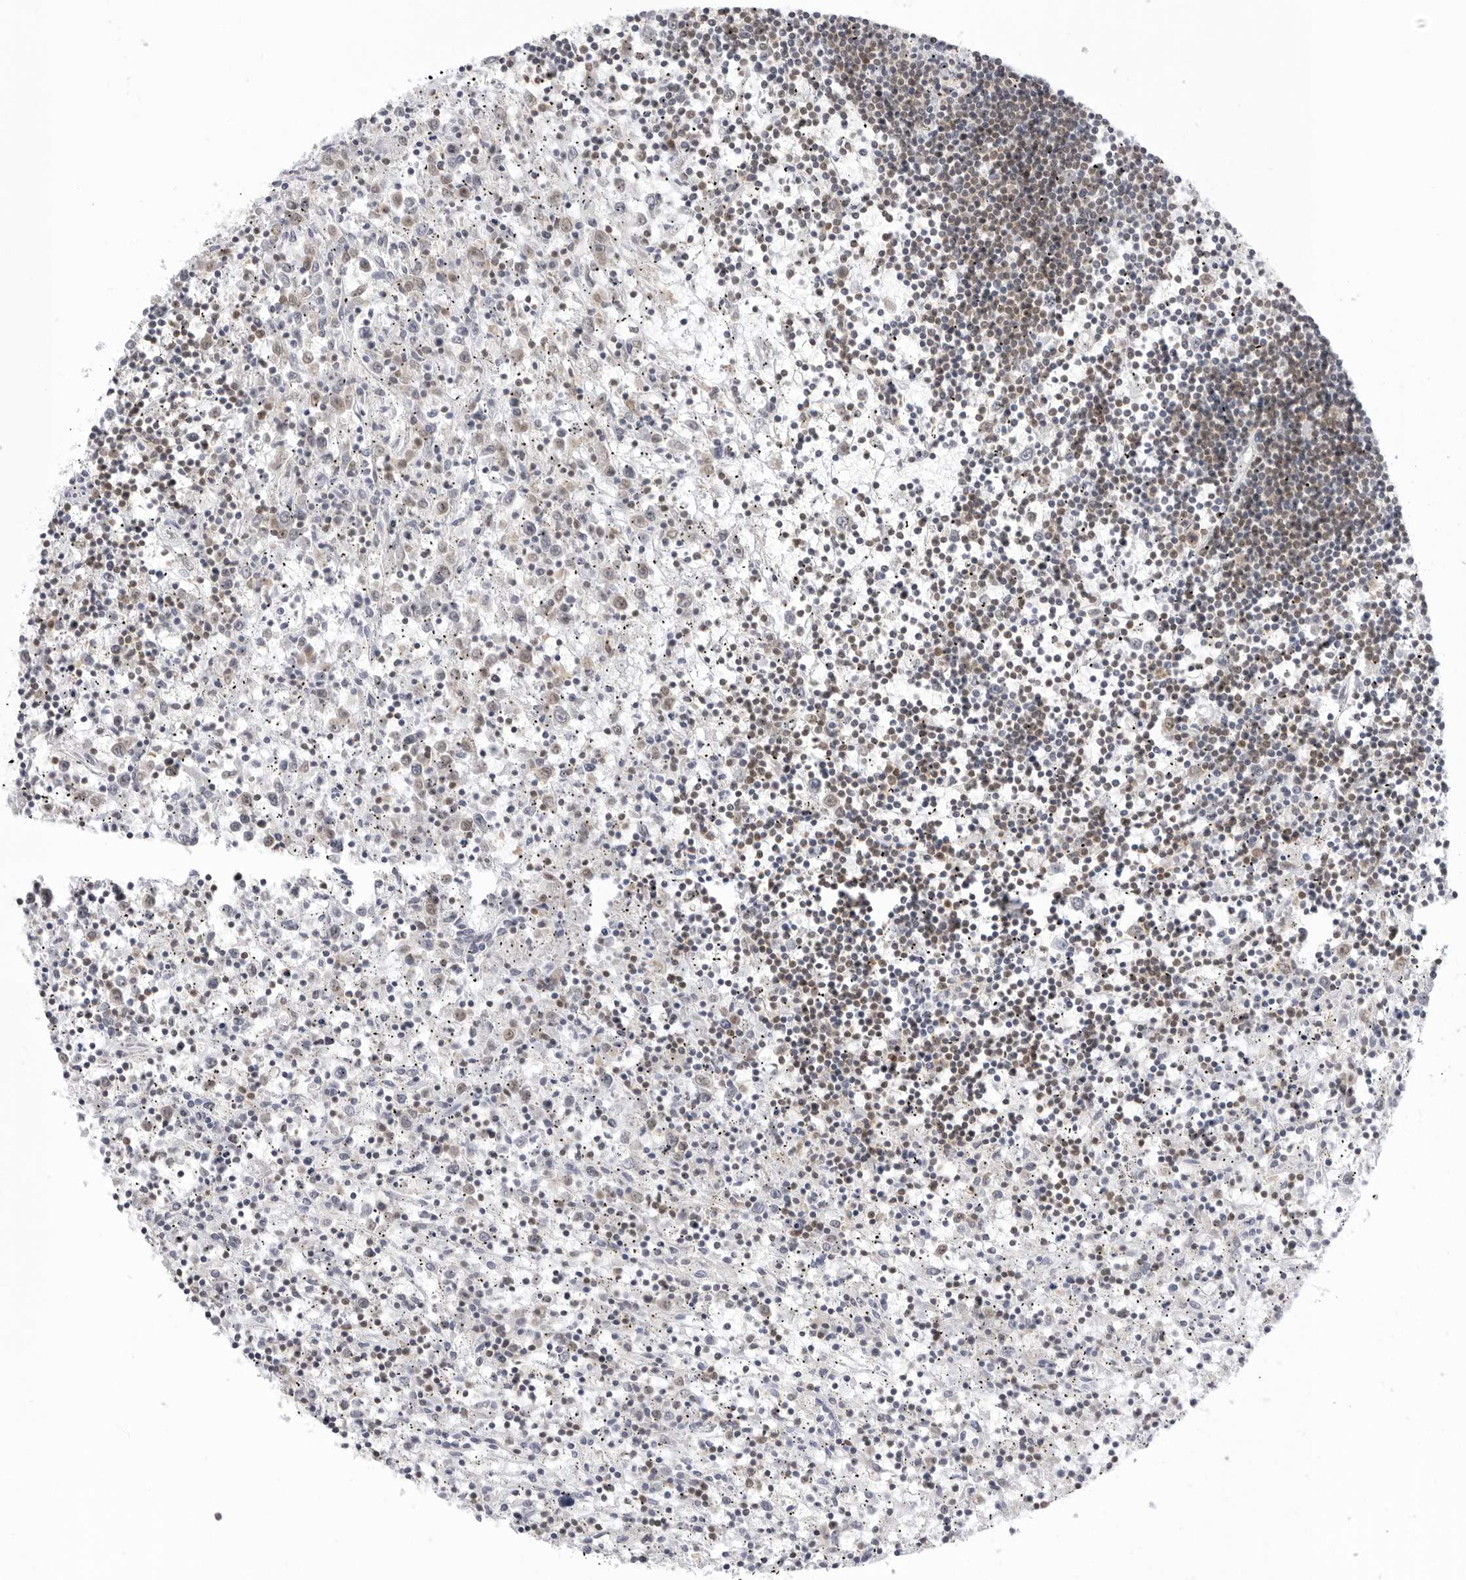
{"staining": {"intensity": "weak", "quantity": "25%-75%", "location": "nuclear"}, "tissue": "lymphoma", "cell_type": "Tumor cells", "image_type": "cancer", "snomed": [{"axis": "morphology", "description": "Malignant lymphoma, non-Hodgkin's type, Low grade"}, {"axis": "topography", "description": "Spleen"}], "caption": "This photomicrograph displays IHC staining of human lymphoma, with low weak nuclear positivity in about 25%-75% of tumor cells.", "gene": "RPA2", "patient": {"sex": "male", "age": 76}}